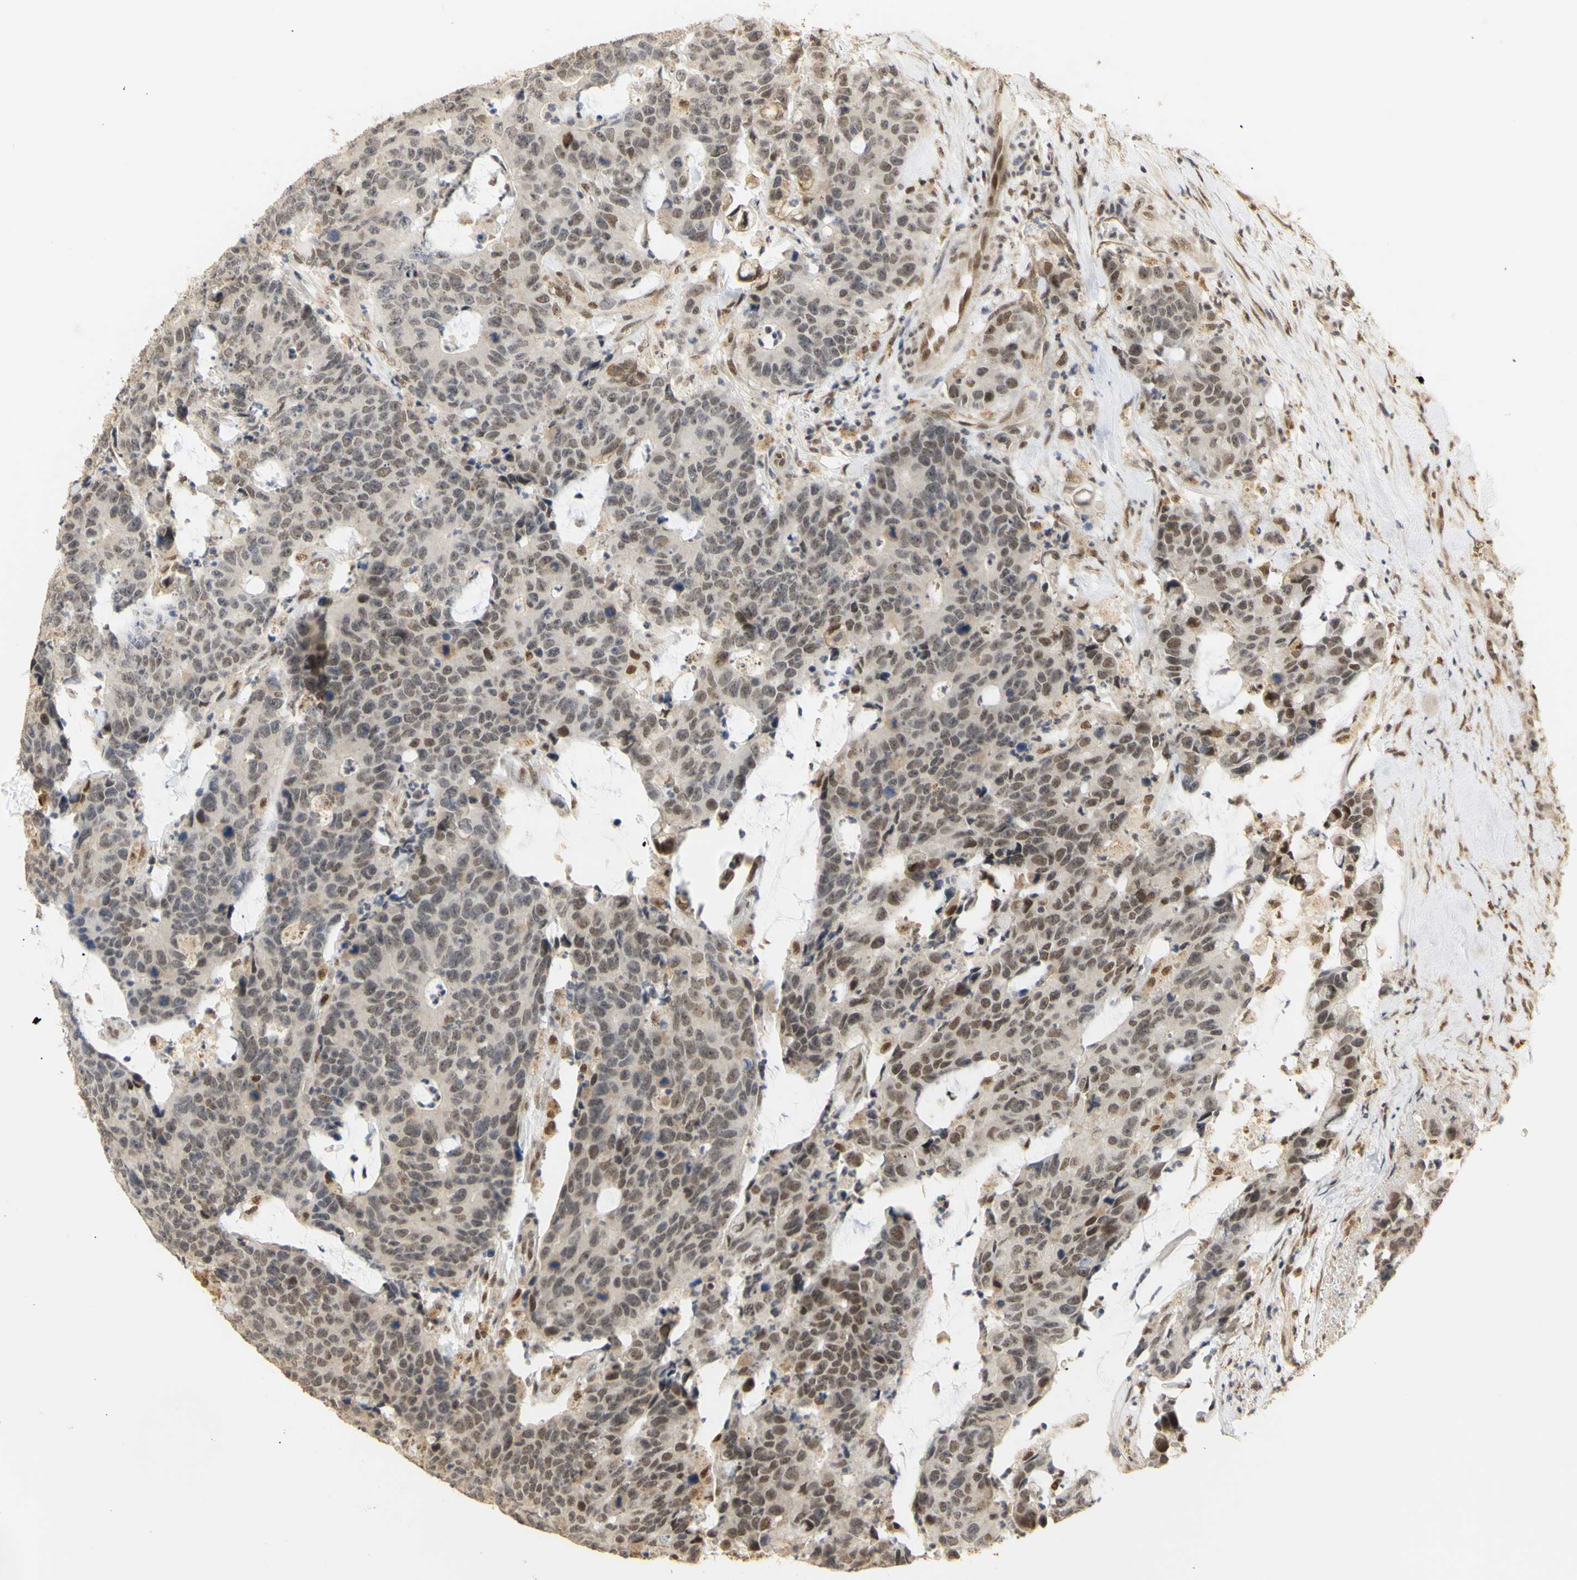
{"staining": {"intensity": "weak", "quantity": ">75%", "location": "nuclear"}, "tissue": "colorectal cancer", "cell_type": "Tumor cells", "image_type": "cancer", "snomed": [{"axis": "morphology", "description": "Adenocarcinoma, NOS"}, {"axis": "topography", "description": "Colon"}], "caption": "Colorectal adenocarcinoma stained with a brown dye displays weak nuclear positive positivity in approximately >75% of tumor cells.", "gene": "GTF2E2", "patient": {"sex": "female", "age": 86}}